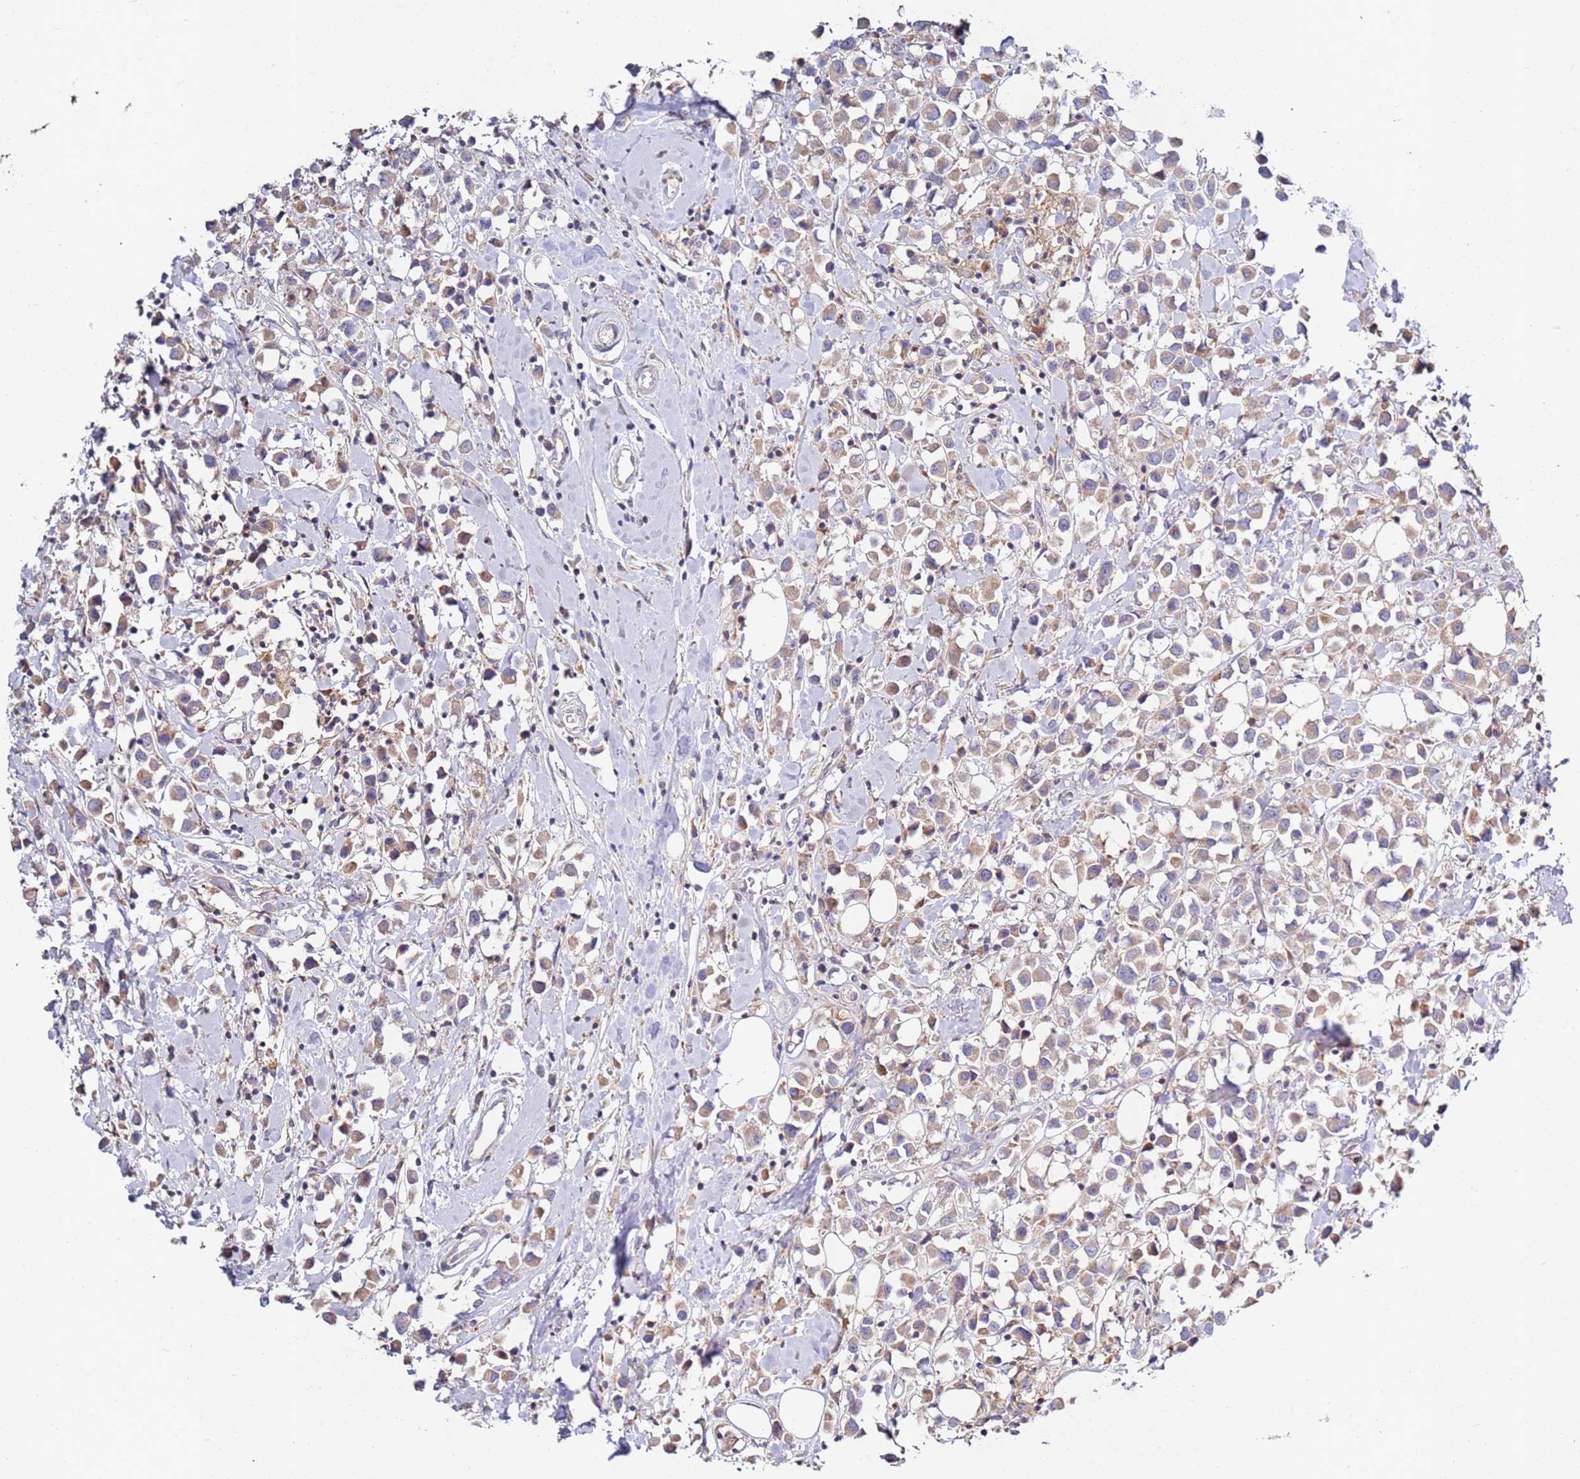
{"staining": {"intensity": "weak", "quantity": ">75%", "location": "cytoplasmic/membranous"}, "tissue": "breast cancer", "cell_type": "Tumor cells", "image_type": "cancer", "snomed": [{"axis": "morphology", "description": "Duct carcinoma"}, {"axis": "topography", "description": "Breast"}], "caption": "This is a photomicrograph of immunohistochemistry (IHC) staining of intraductal carcinoma (breast), which shows weak expression in the cytoplasmic/membranous of tumor cells.", "gene": "CNOT9", "patient": {"sex": "female", "age": 61}}